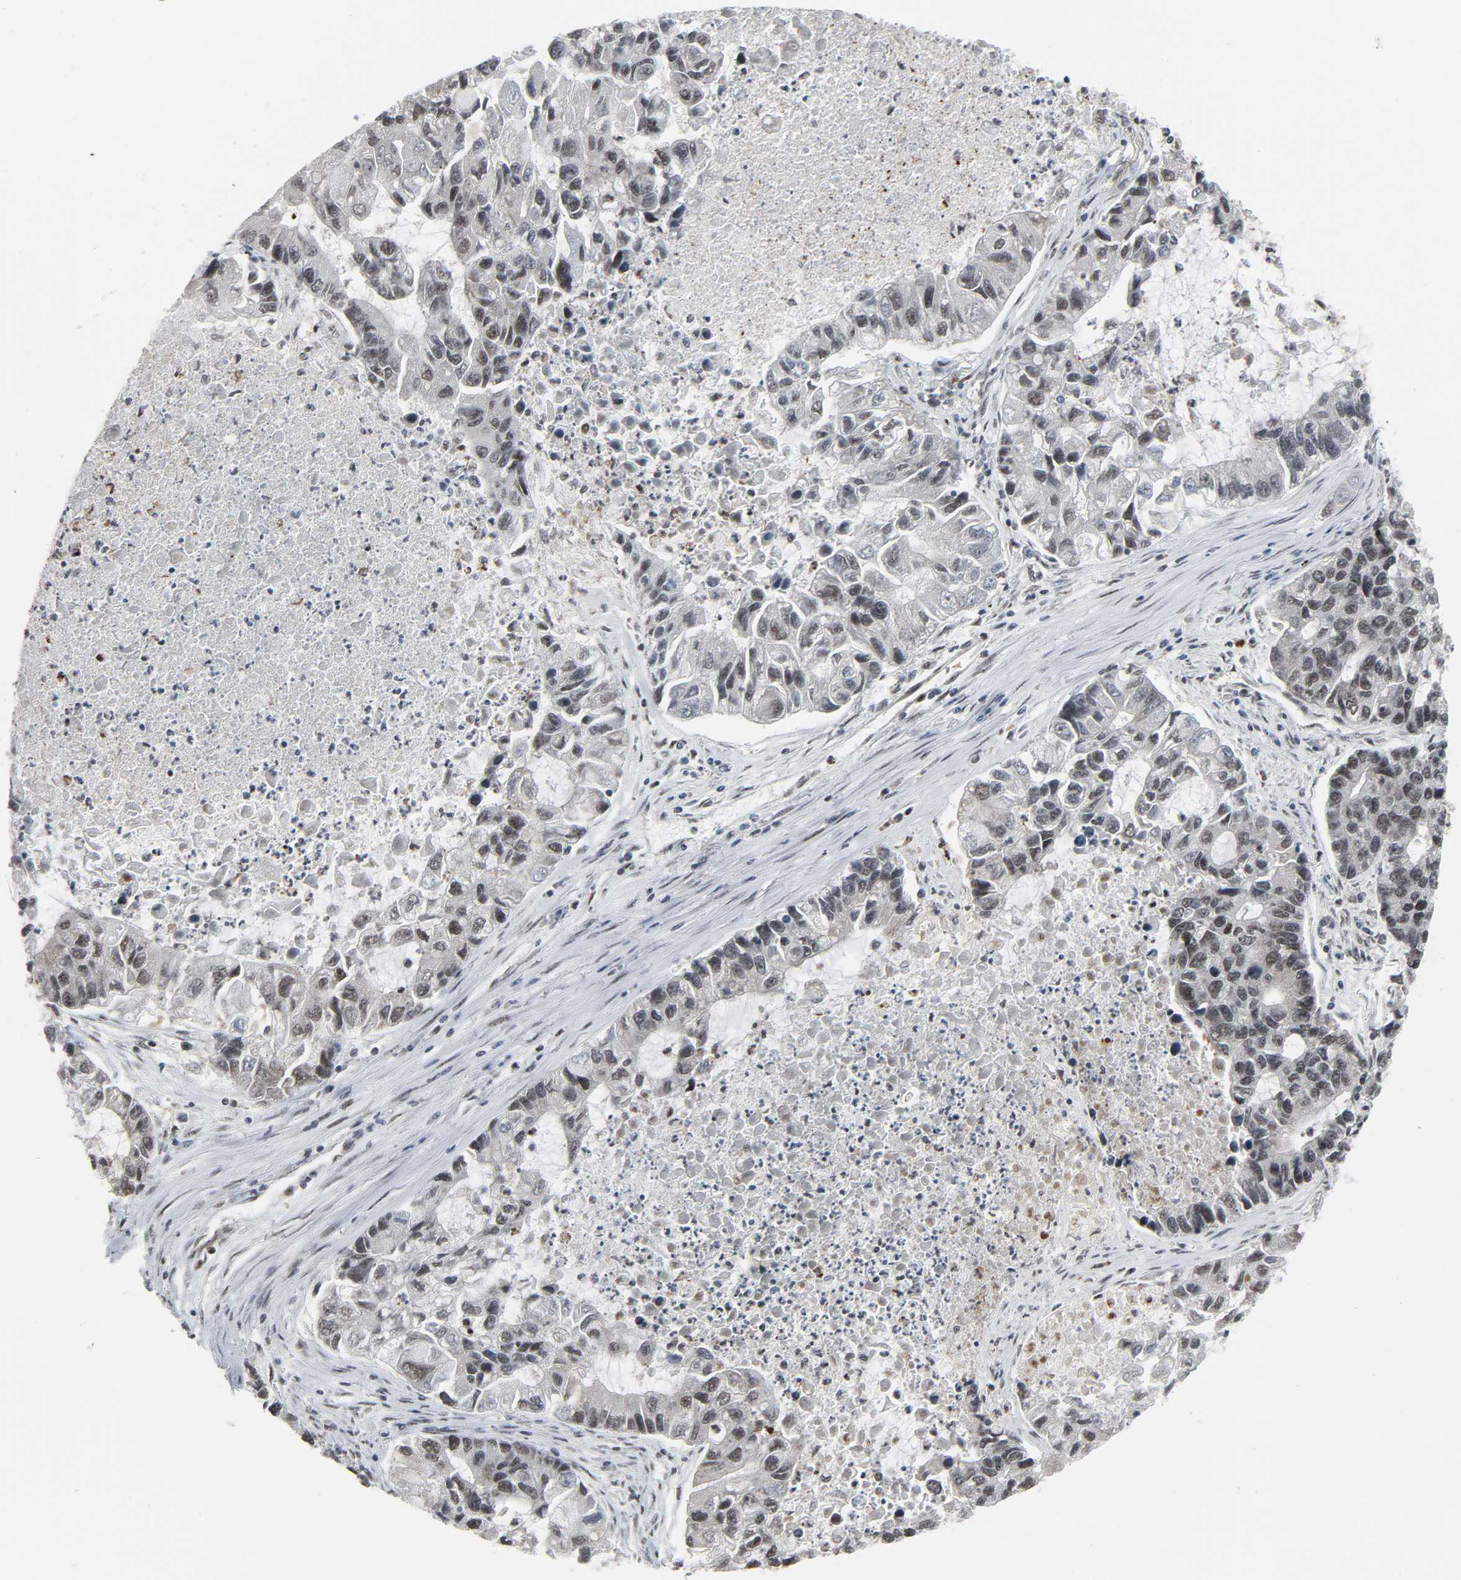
{"staining": {"intensity": "weak", "quantity": ">75%", "location": "nuclear"}, "tissue": "lung cancer", "cell_type": "Tumor cells", "image_type": "cancer", "snomed": [{"axis": "morphology", "description": "Adenocarcinoma, NOS"}, {"axis": "topography", "description": "Lung"}], "caption": "Tumor cells show weak nuclear staining in about >75% of cells in adenocarcinoma (lung).", "gene": "CDK7", "patient": {"sex": "female", "age": 51}}